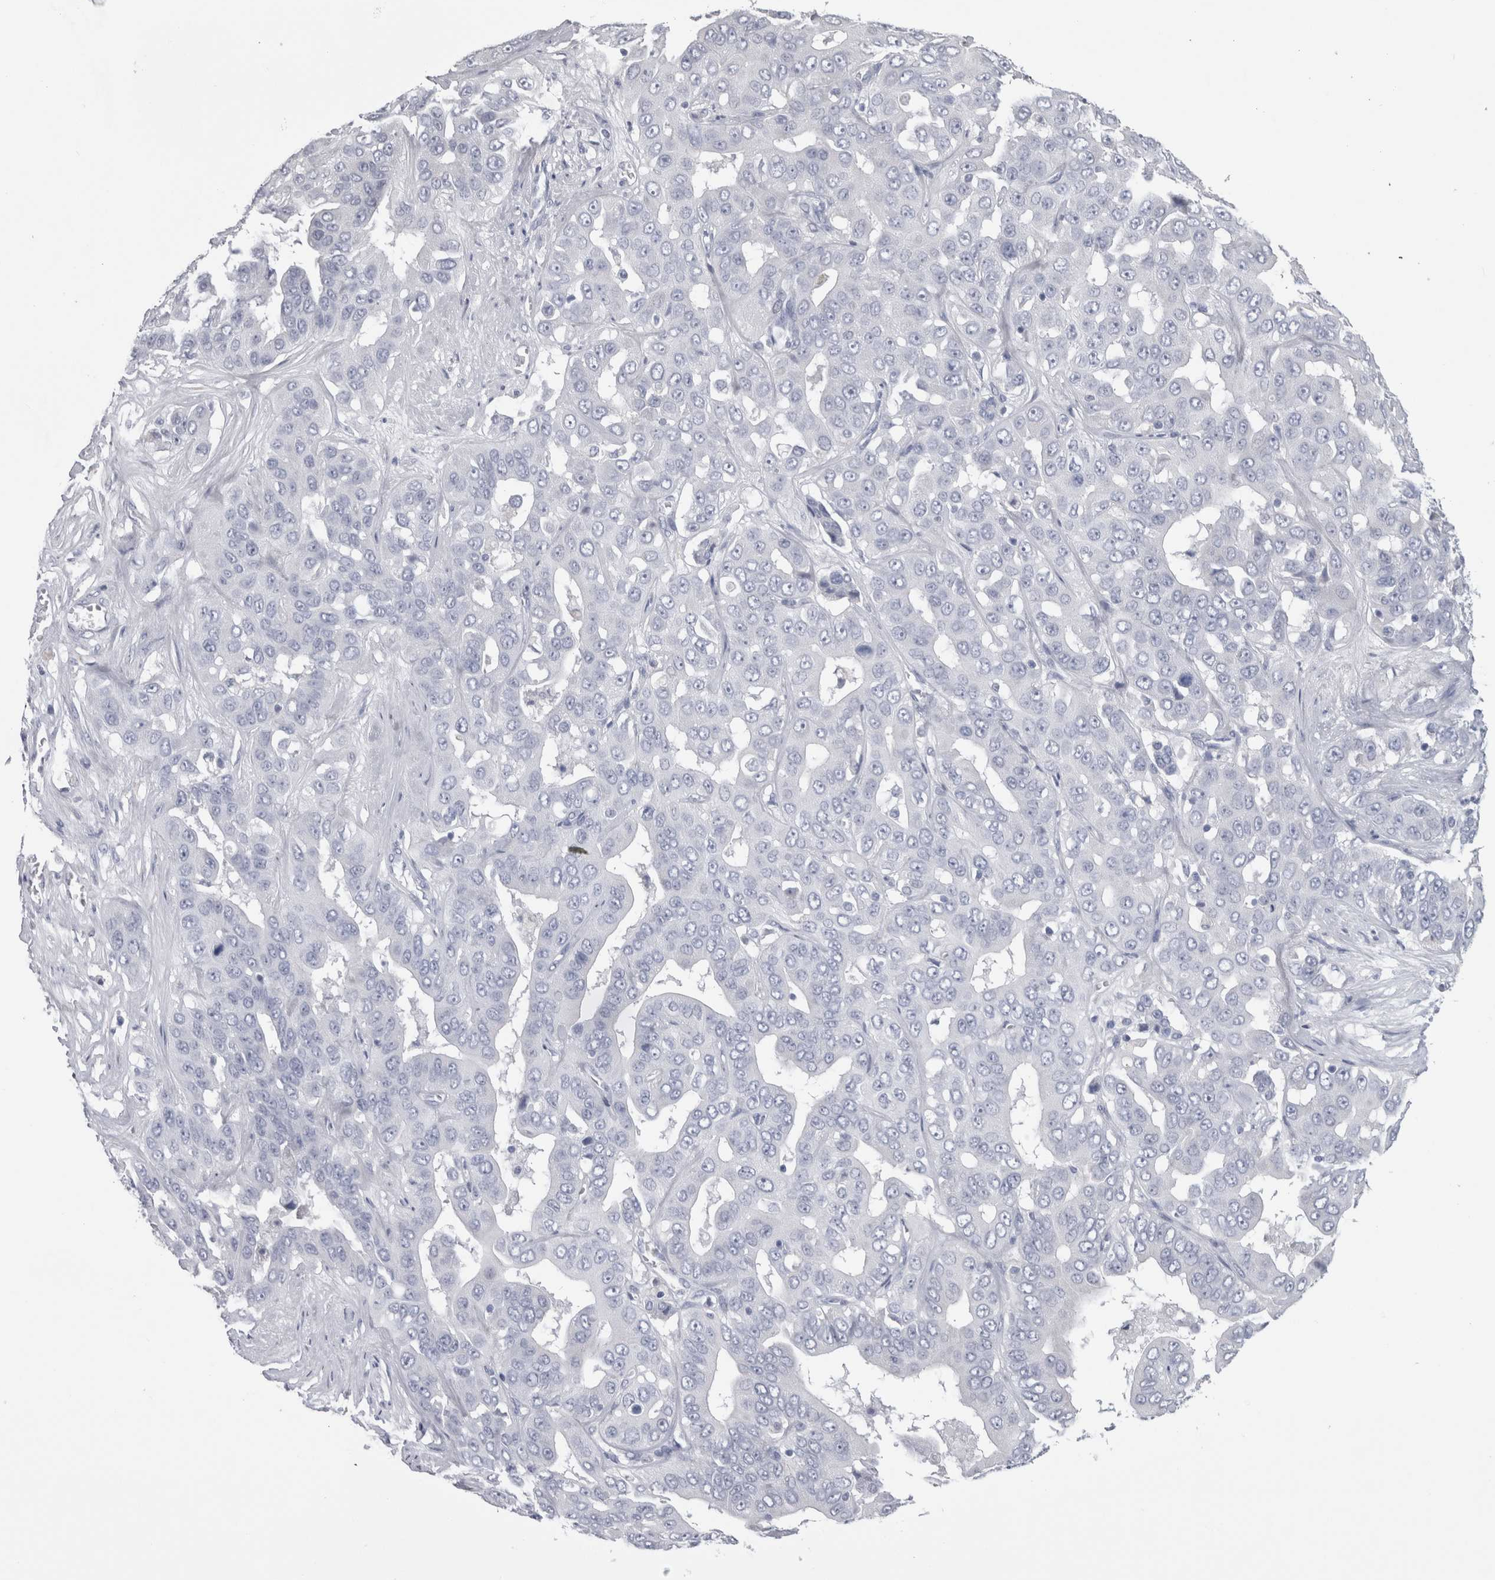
{"staining": {"intensity": "negative", "quantity": "none", "location": "none"}, "tissue": "liver cancer", "cell_type": "Tumor cells", "image_type": "cancer", "snomed": [{"axis": "morphology", "description": "Cholangiocarcinoma"}, {"axis": "topography", "description": "Liver"}], "caption": "IHC of cholangiocarcinoma (liver) shows no positivity in tumor cells.", "gene": "MSMB", "patient": {"sex": "female", "age": 52}}